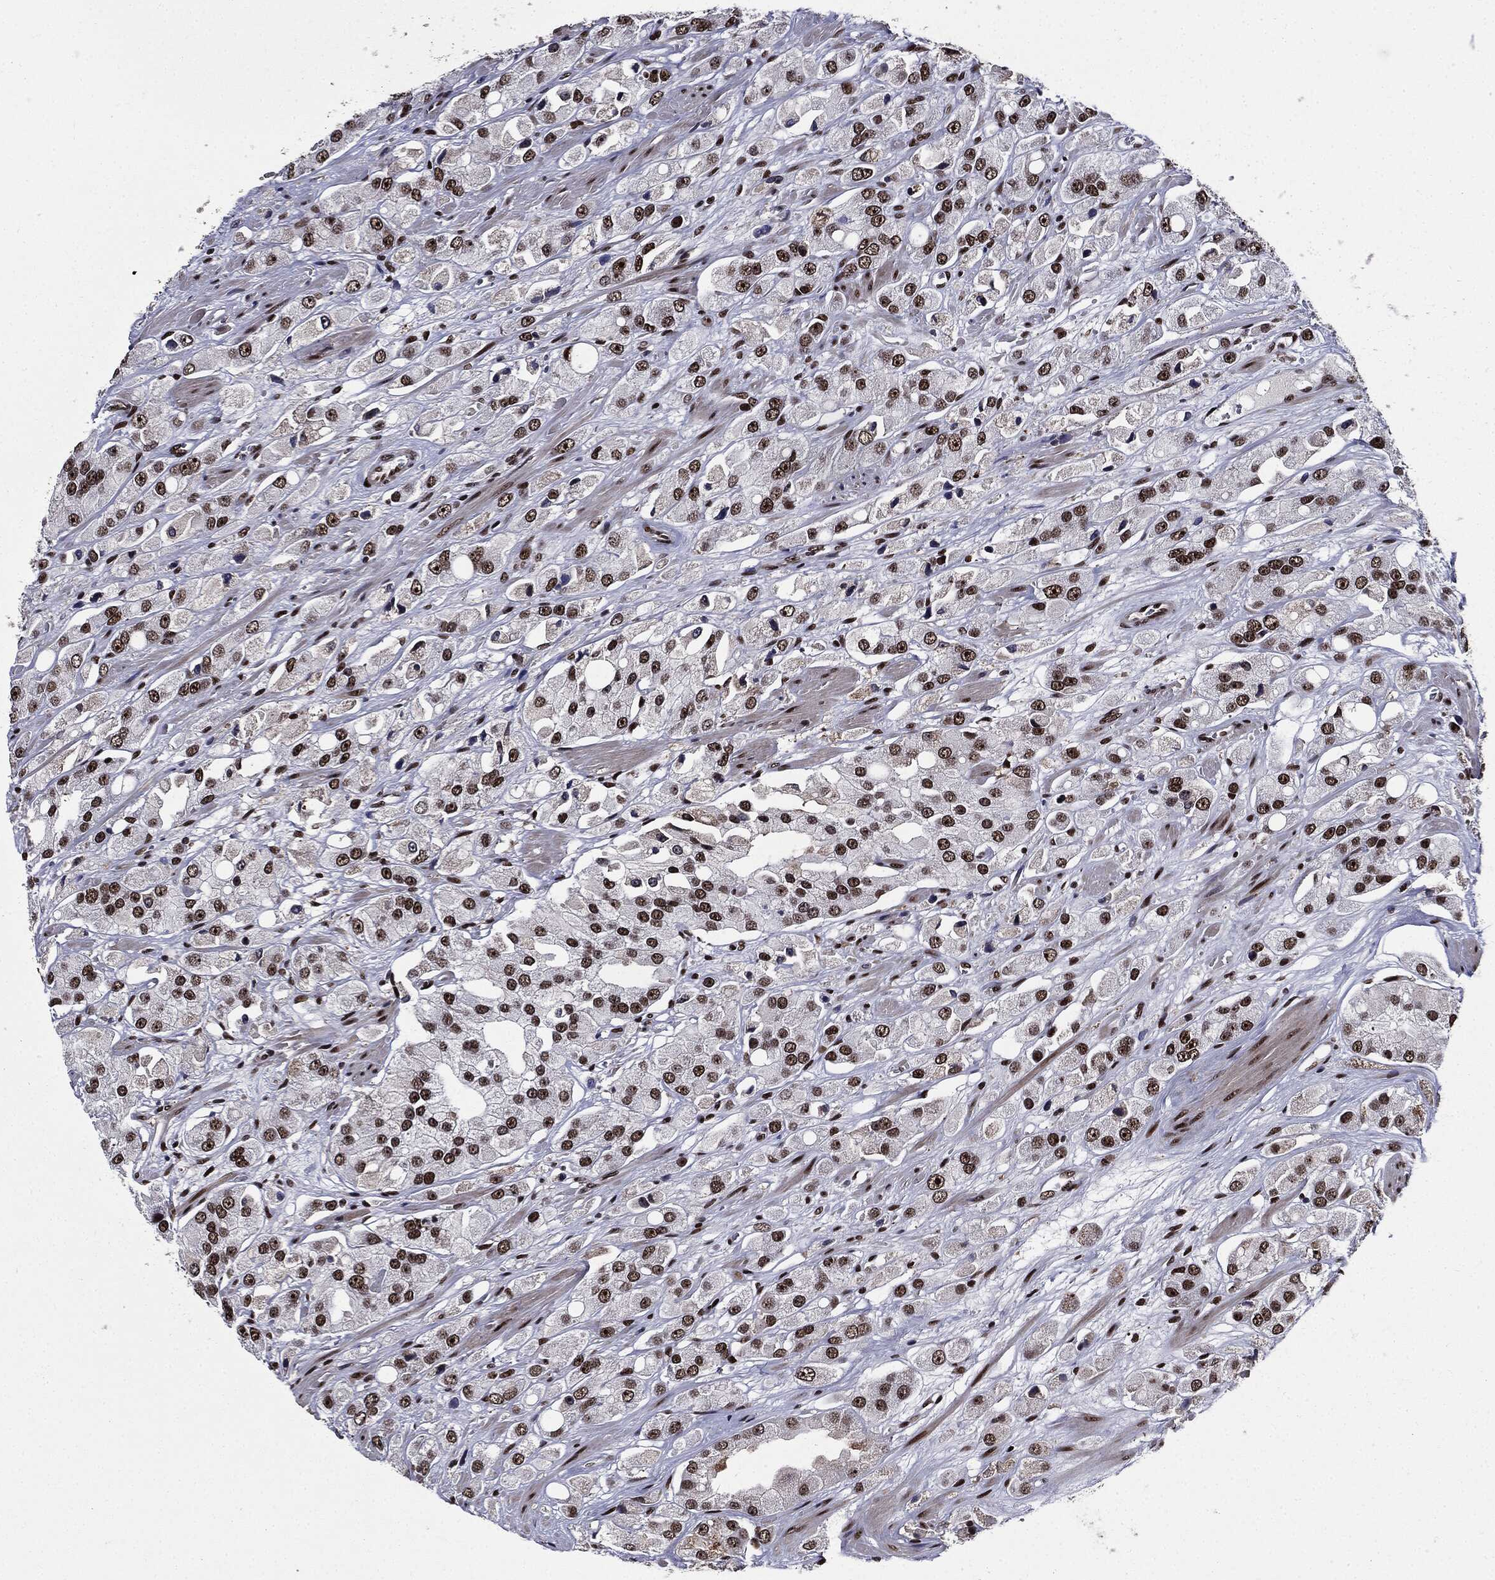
{"staining": {"intensity": "moderate", "quantity": ">75%", "location": "nuclear"}, "tissue": "prostate cancer", "cell_type": "Tumor cells", "image_type": "cancer", "snomed": [{"axis": "morphology", "description": "Adenocarcinoma, NOS"}, {"axis": "topography", "description": "Prostate and seminal vesicle, NOS"}, {"axis": "topography", "description": "Prostate"}], "caption": "IHC of adenocarcinoma (prostate) shows medium levels of moderate nuclear staining in about >75% of tumor cells.", "gene": "ZFP91", "patient": {"sex": "male", "age": 64}}